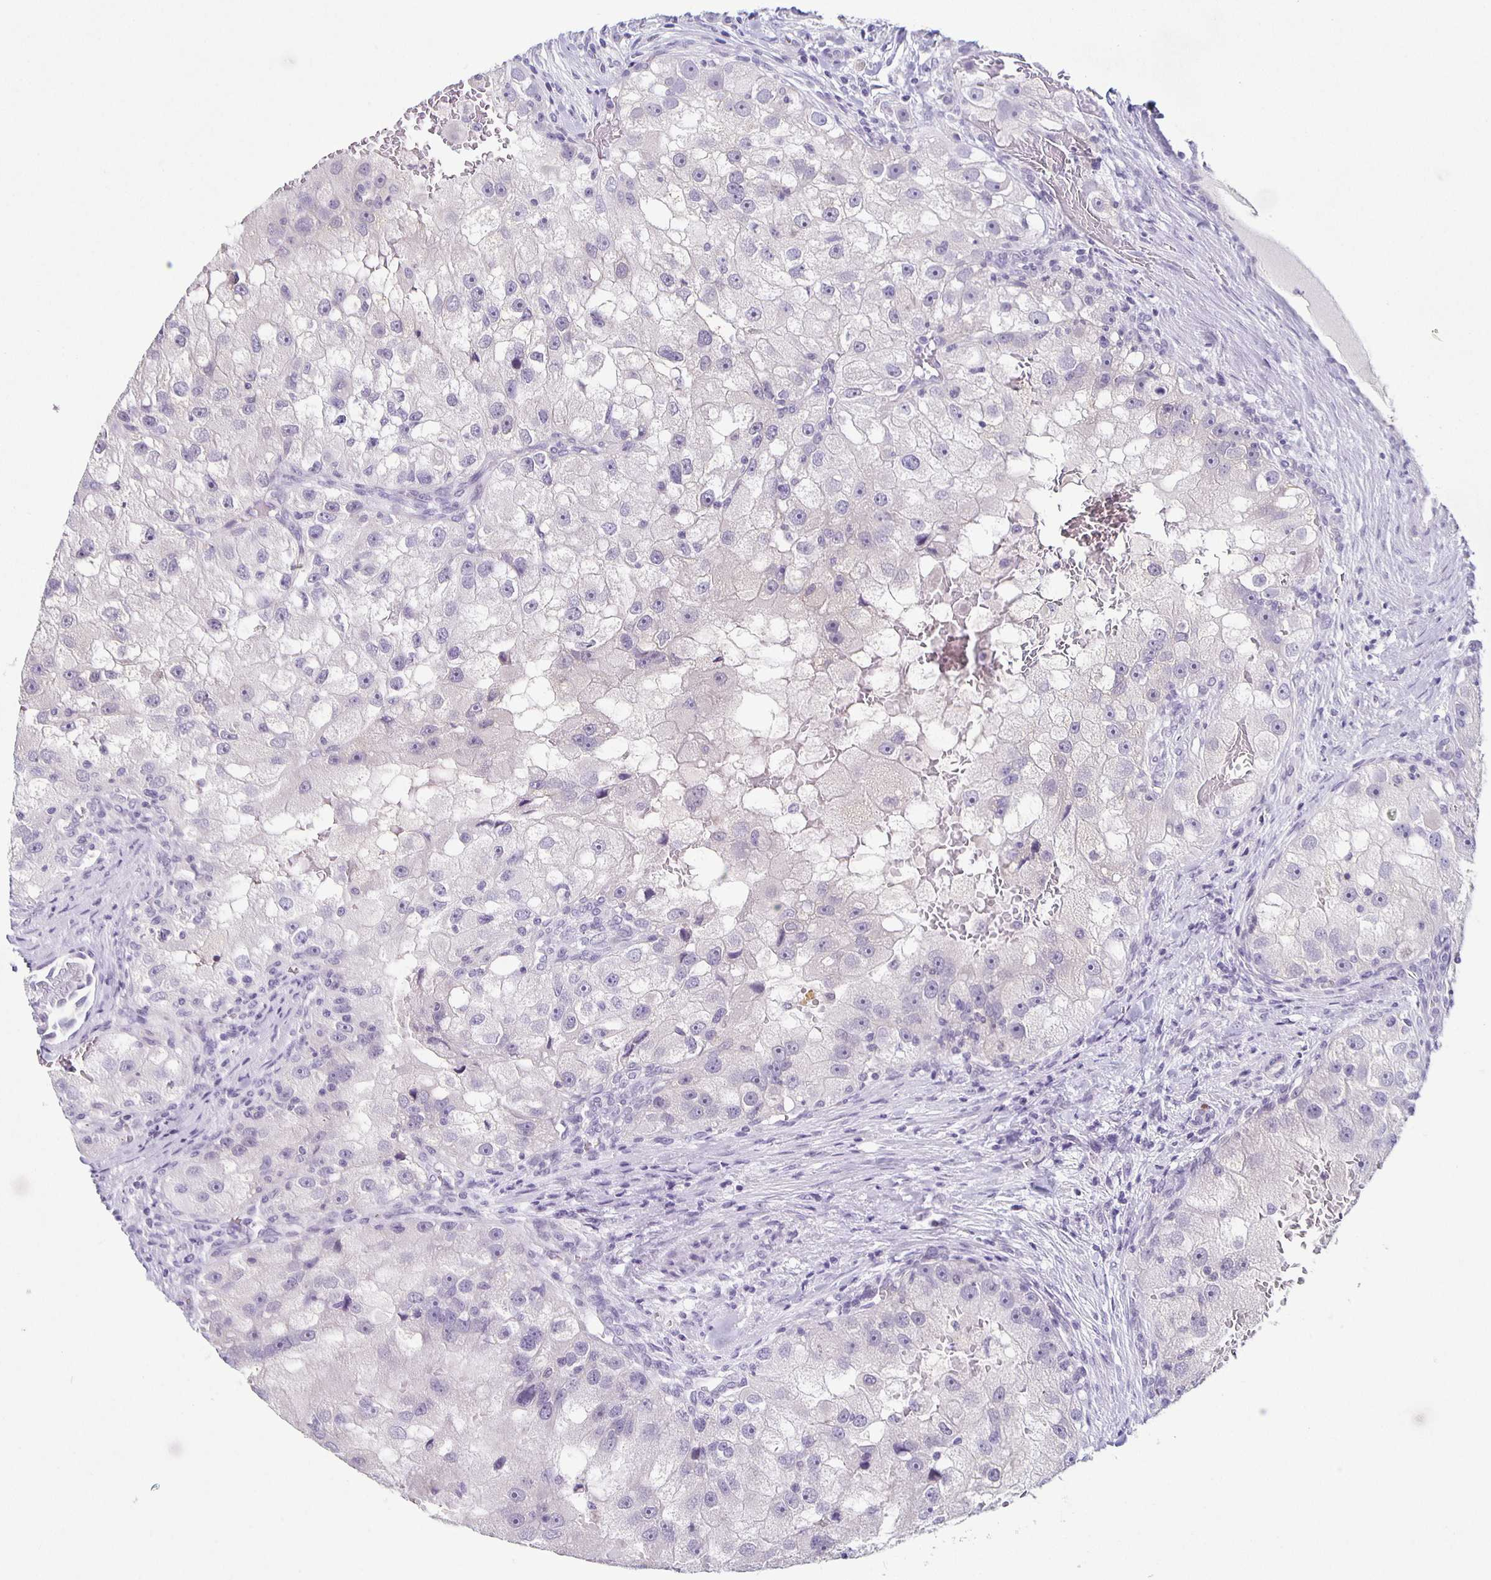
{"staining": {"intensity": "negative", "quantity": "none", "location": "none"}, "tissue": "renal cancer", "cell_type": "Tumor cells", "image_type": "cancer", "snomed": [{"axis": "morphology", "description": "Adenocarcinoma, NOS"}, {"axis": "topography", "description": "Kidney"}], "caption": "Renal cancer (adenocarcinoma) stained for a protein using immunohistochemistry (IHC) reveals no positivity tumor cells.", "gene": "CARNS1", "patient": {"sex": "male", "age": 63}}